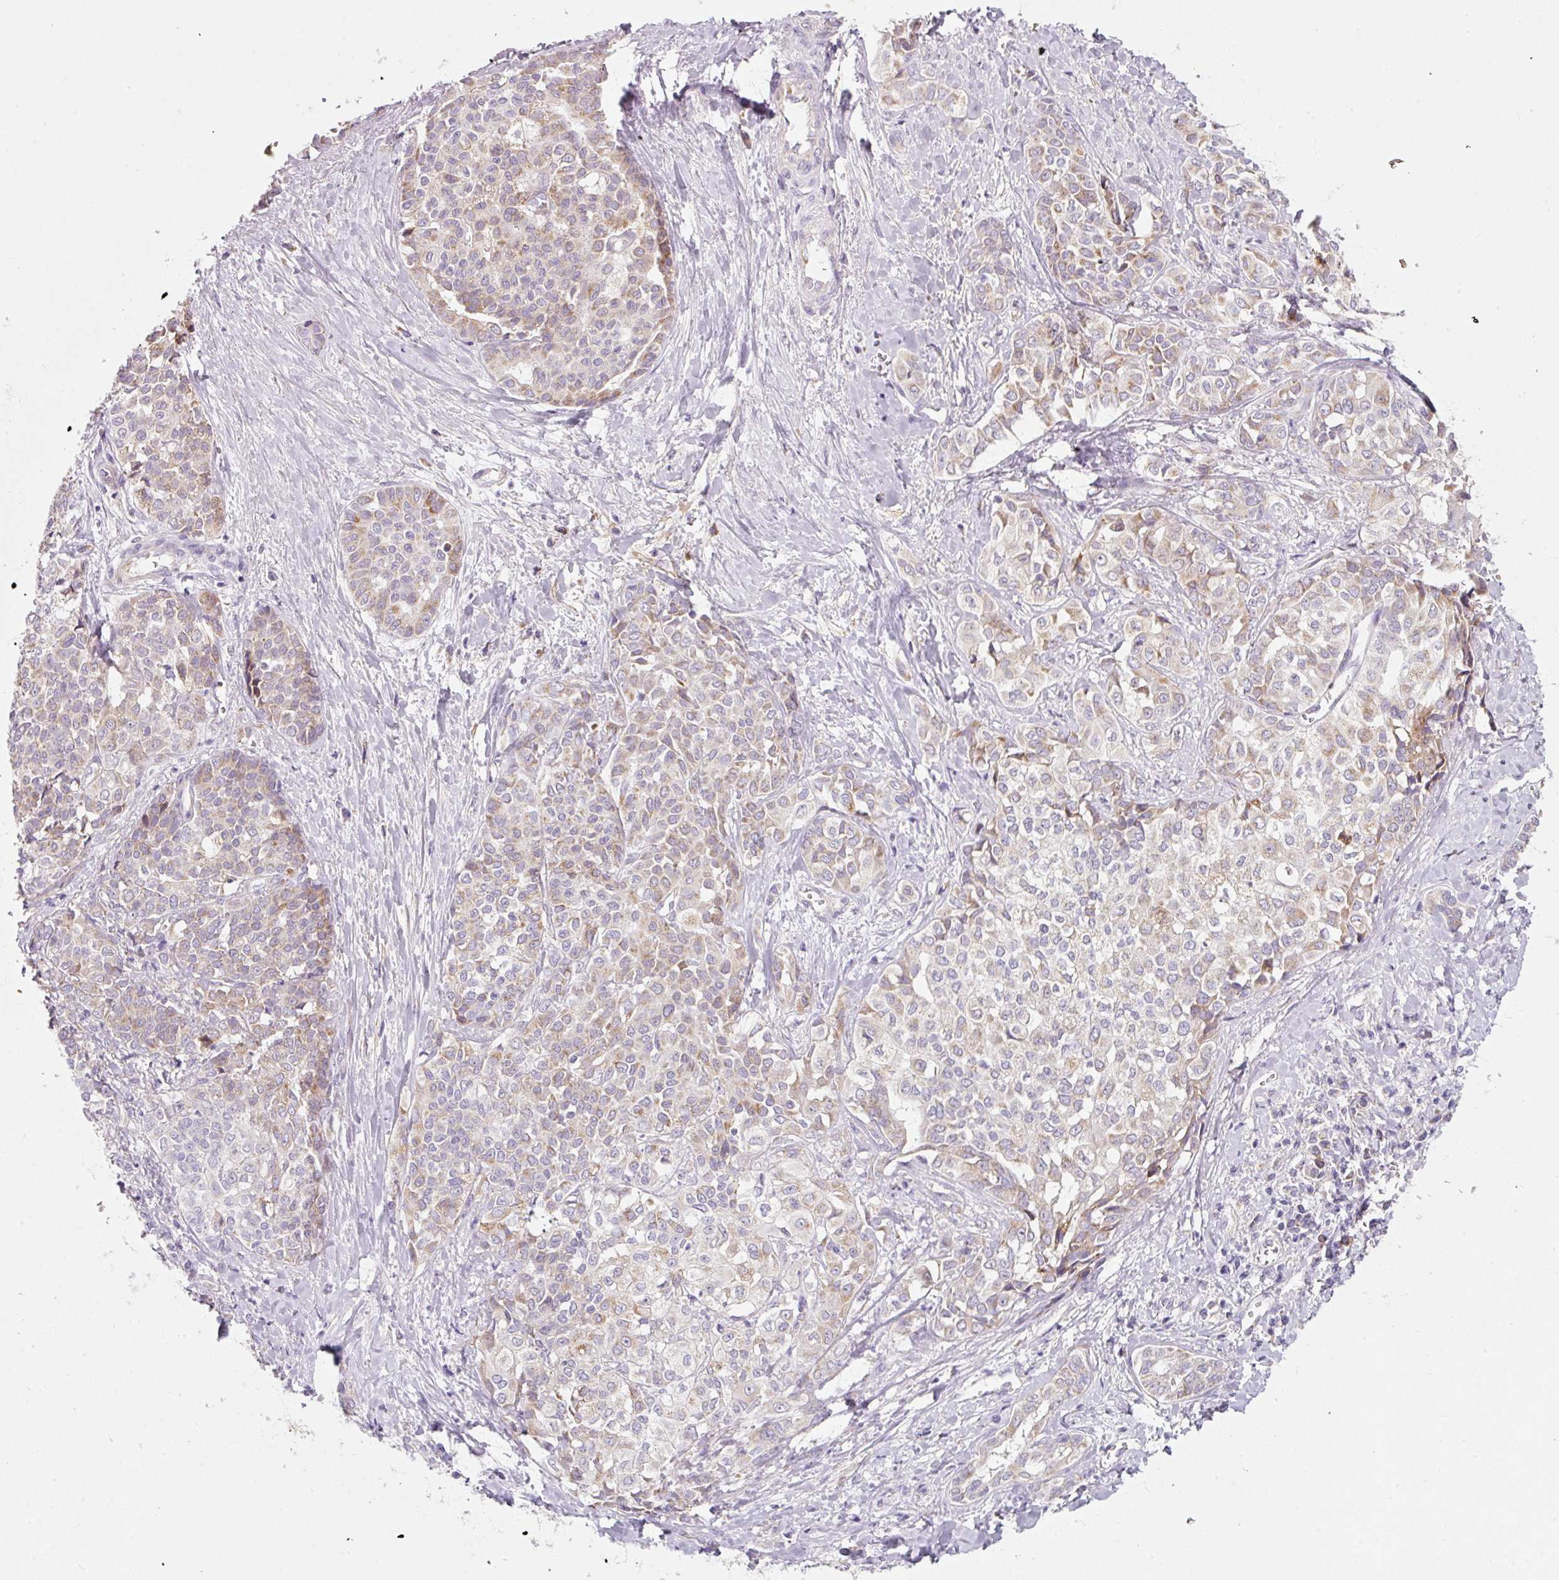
{"staining": {"intensity": "weak", "quantity": "25%-75%", "location": "cytoplasmic/membranous"}, "tissue": "liver cancer", "cell_type": "Tumor cells", "image_type": "cancer", "snomed": [{"axis": "morphology", "description": "Cholangiocarcinoma"}, {"axis": "topography", "description": "Liver"}], "caption": "Immunohistochemical staining of human cholangiocarcinoma (liver) exhibits low levels of weak cytoplasmic/membranous protein staining in approximately 25%-75% of tumor cells.", "gene": "NDUFA1", "patient": {"sex": "female", "age": 77}}